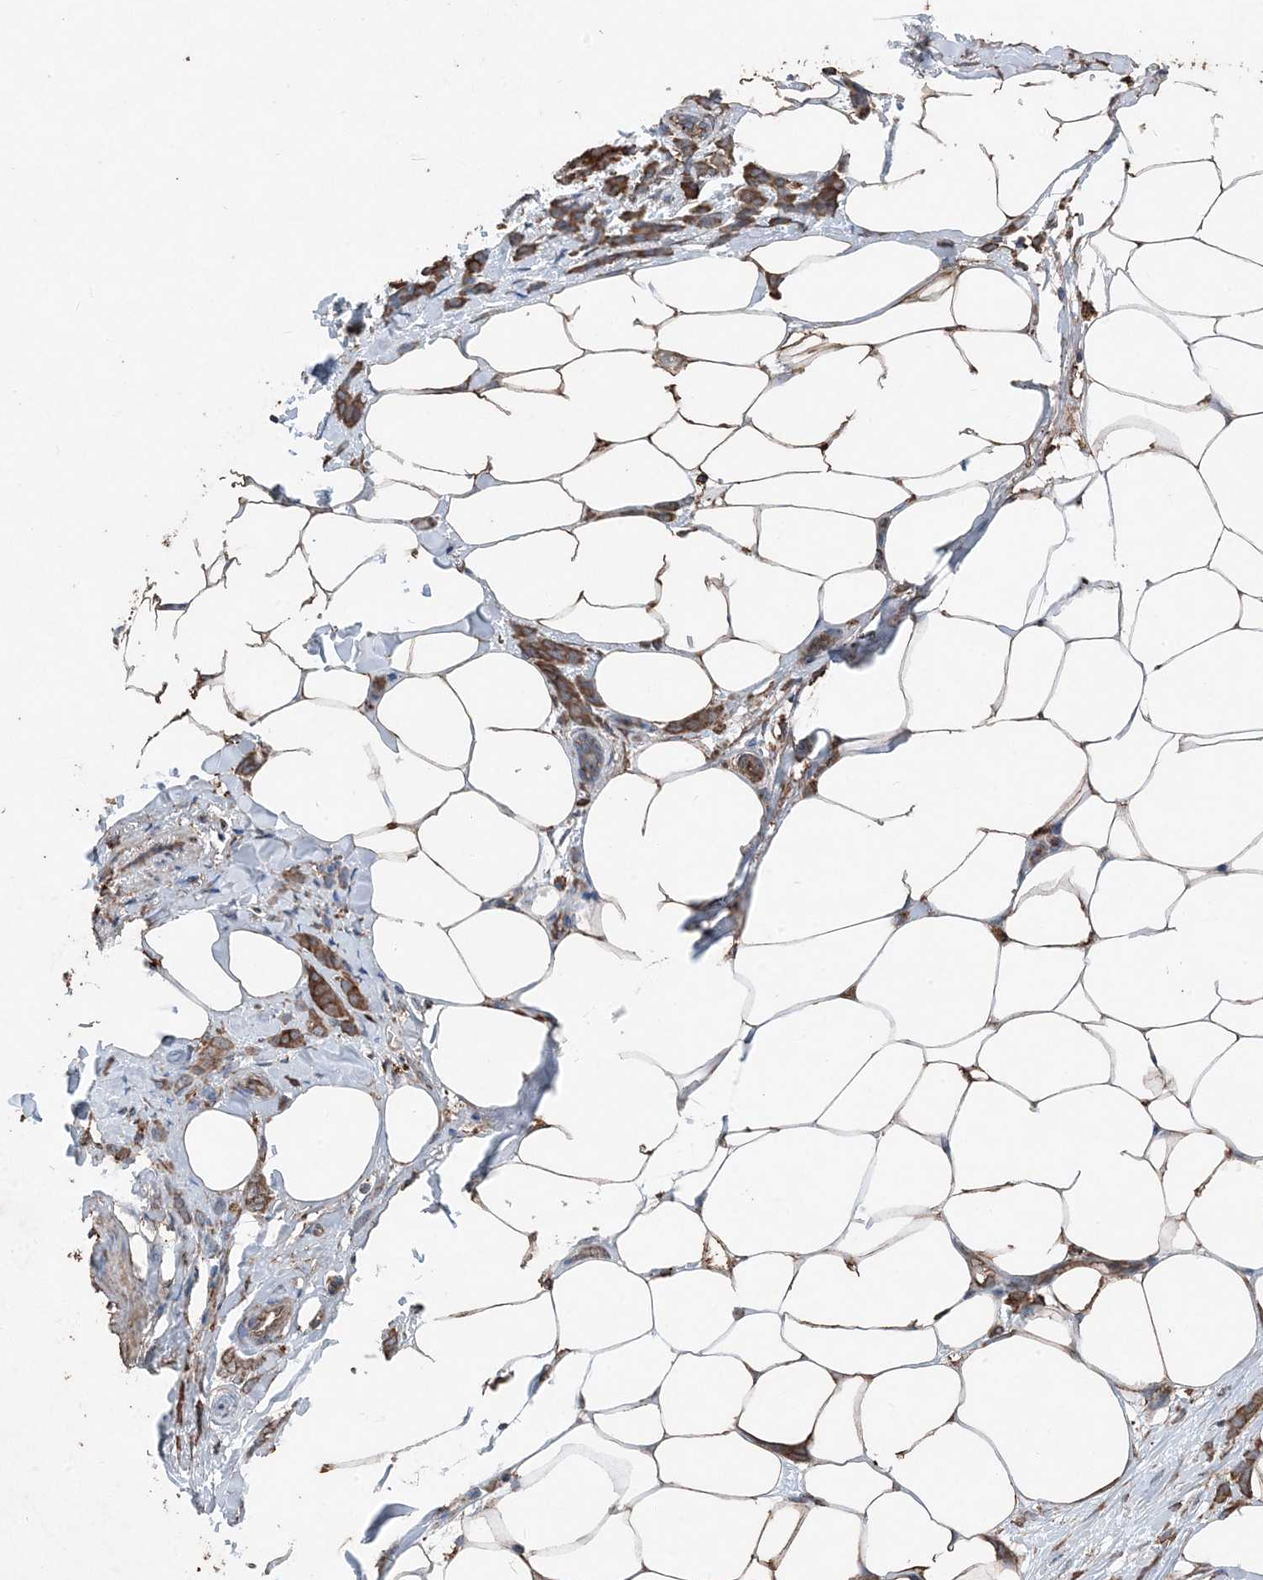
{"staining": {"intensity": "moderate", "quantity": ">75%", "location": "cytoplasmic/membranous"}, "tissue": "breast cancer", "cell_type": "Tumor cells", "image_type": "cancer", "snomed": [{"axis": "morphology", "description": "Lobular carcinoma, in situ"}, {"axis": "morphology", "description": "Lobular carcinoma"}, {"axis": "topography", "description": "Breast"}], "caption": "Immunohistochemistry (IHC) micrograph of neoplastic tissue: human breast lobular carcinoma in situ stained using immunohistochemistry (IHC) shows medium levels of moderate protein expression localized specifically in the cytoplasmic/membranous of tumor cells, appearing as a cytoplasmic/membranous brown color.", "gene": "PDIA6", "patient": {"sex": "female", "age": 41}}